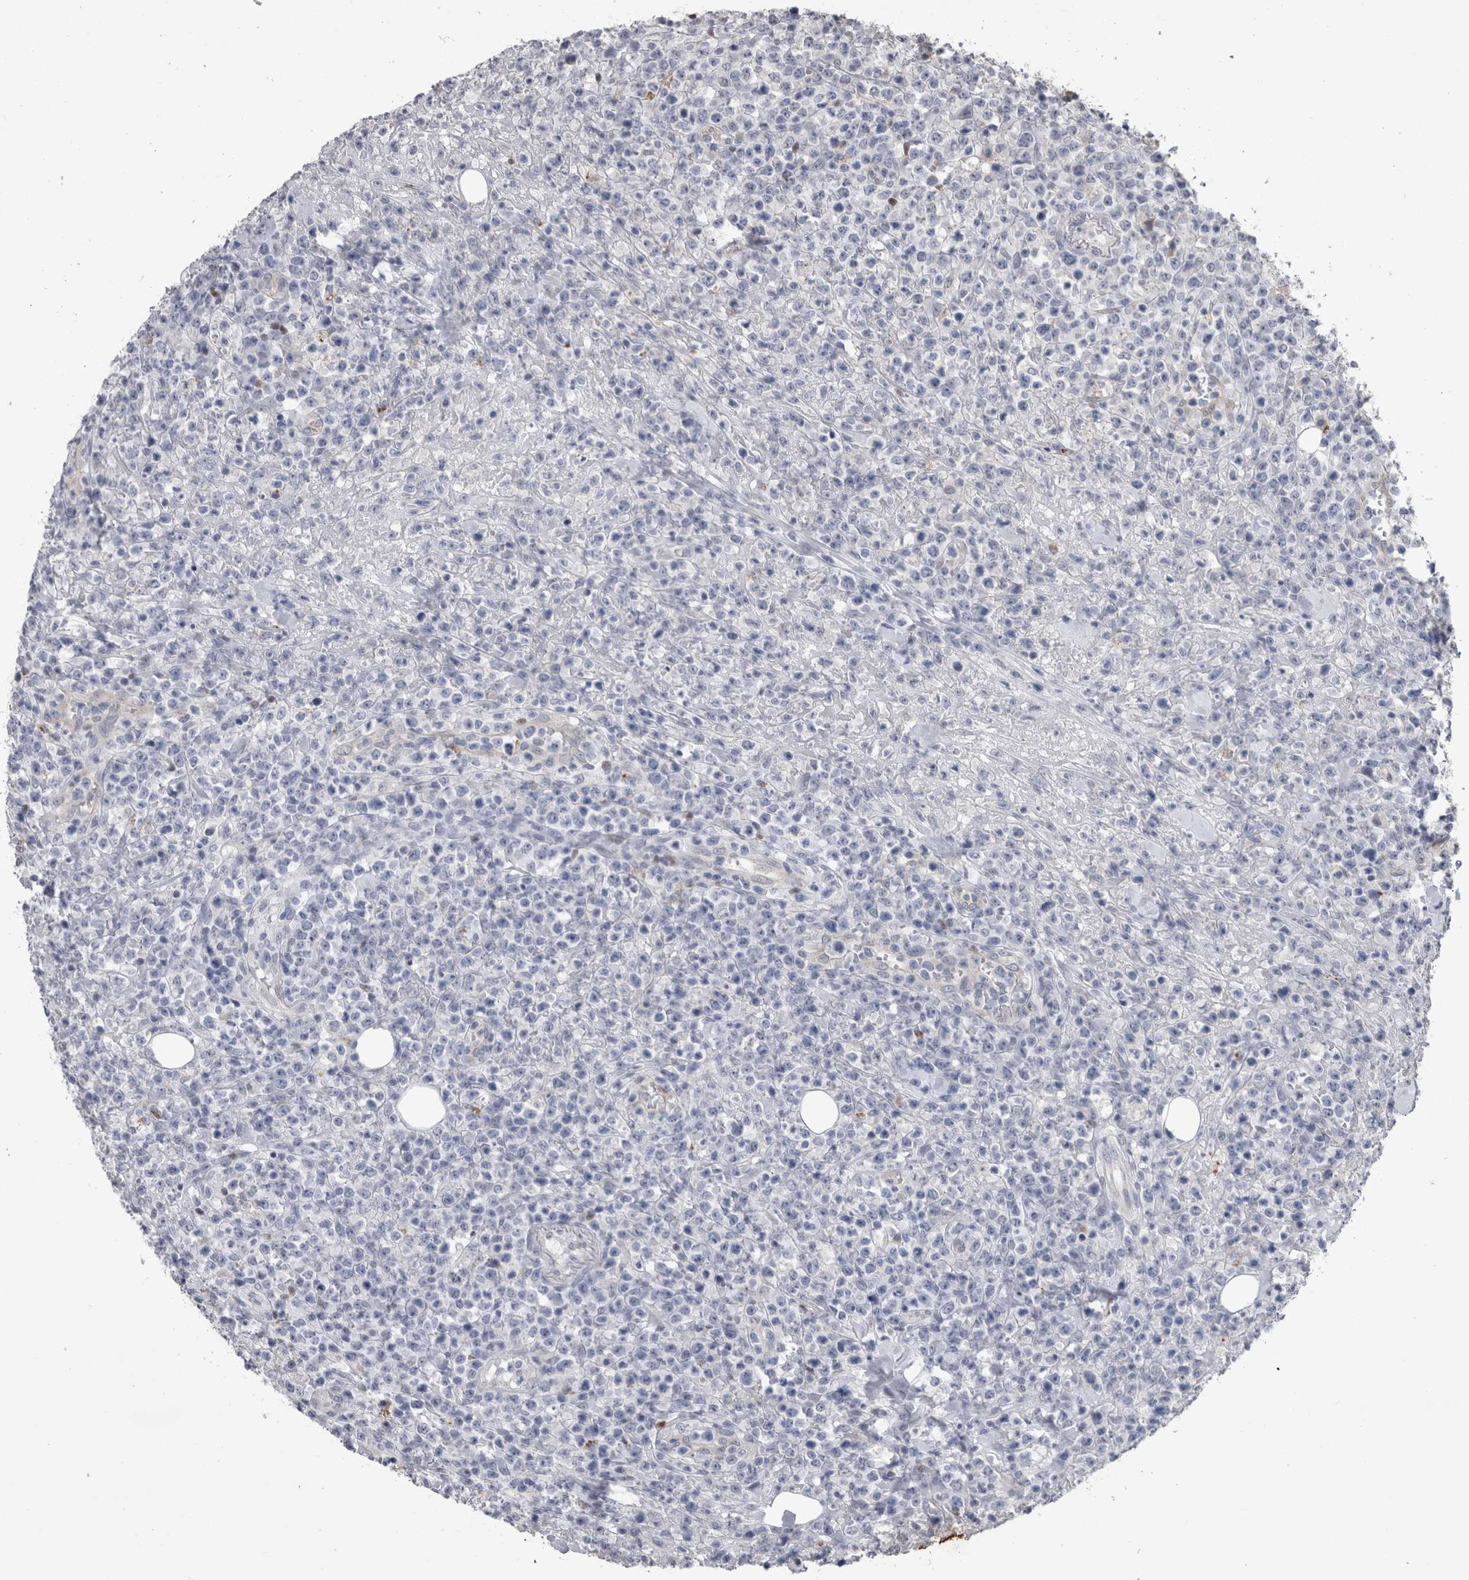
{"staining": {"intensity": "negative", "quantity": "none", "location": "none"}, "tissue": "lymphoma", "cell_type": "Tumor cells", "image_type": "cancer", "snomed": [{"axis": "morphology", "description": "Malignant lymphoma, non-Hodgkin's type, High grade"}, {"axis": "topography", "description": "Colon"}], "caption": "An image of human lymphoma is negative for staining in tumor cells.", "gene": "PAX5", "patient": {"sex": "female", "age": 53}}